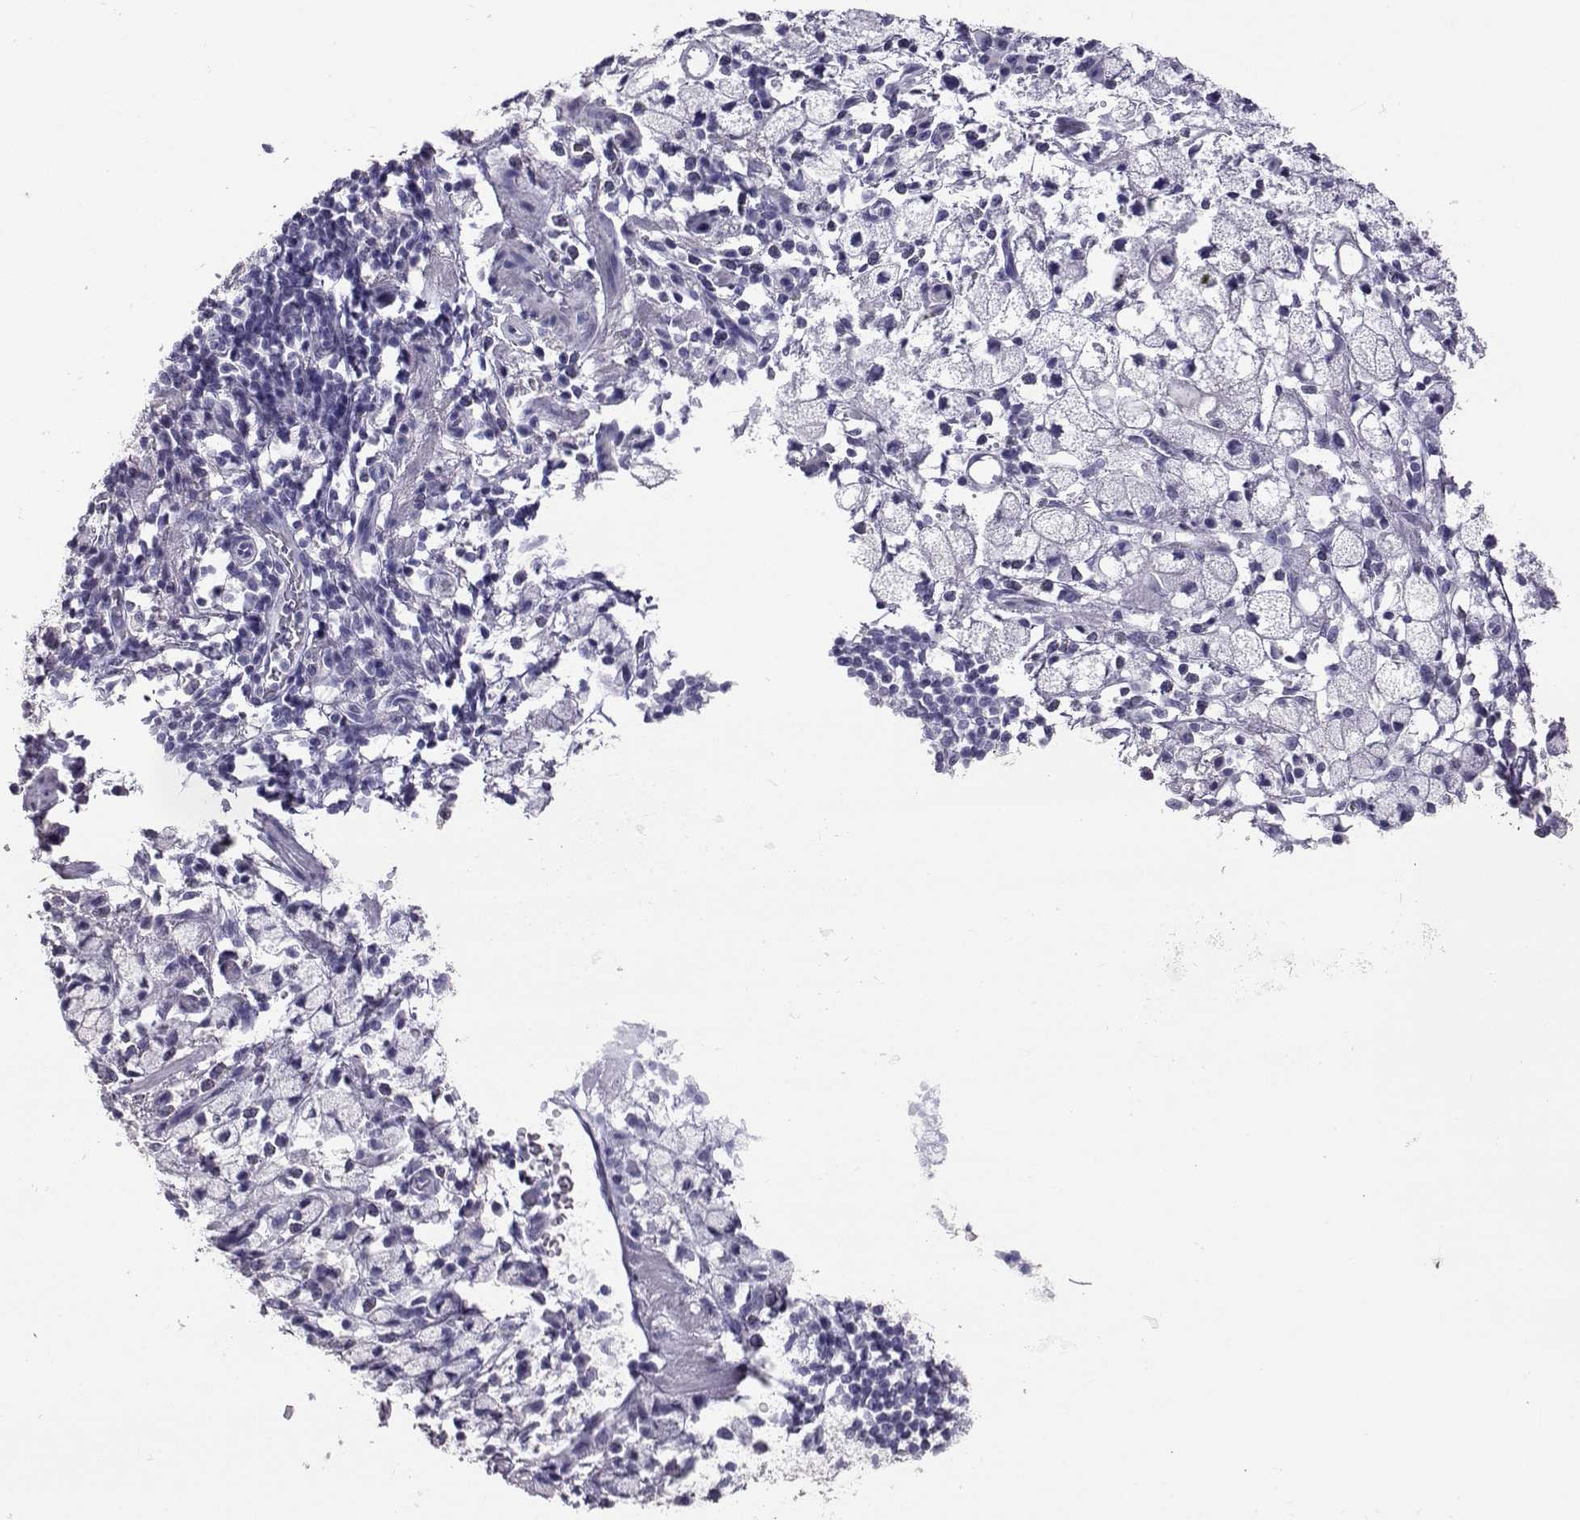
{"staining": {"intensity": "negative", "quantity": "none", "location": "none"}, "tissue": "stomach cancer", "cell_type": "Tumor cells", "image_type": "cancer", "snomed": [{"axis": "morphology", "description": "Adenocarcinoma, NOS"}, {"axis": "topography", "description": "Stomach"}], "caption": "Tumor cells are negative for protein expression in human stomach cancer.", "gene": "AKR1B1", "patient": {"sex": "male", "age": 58}}